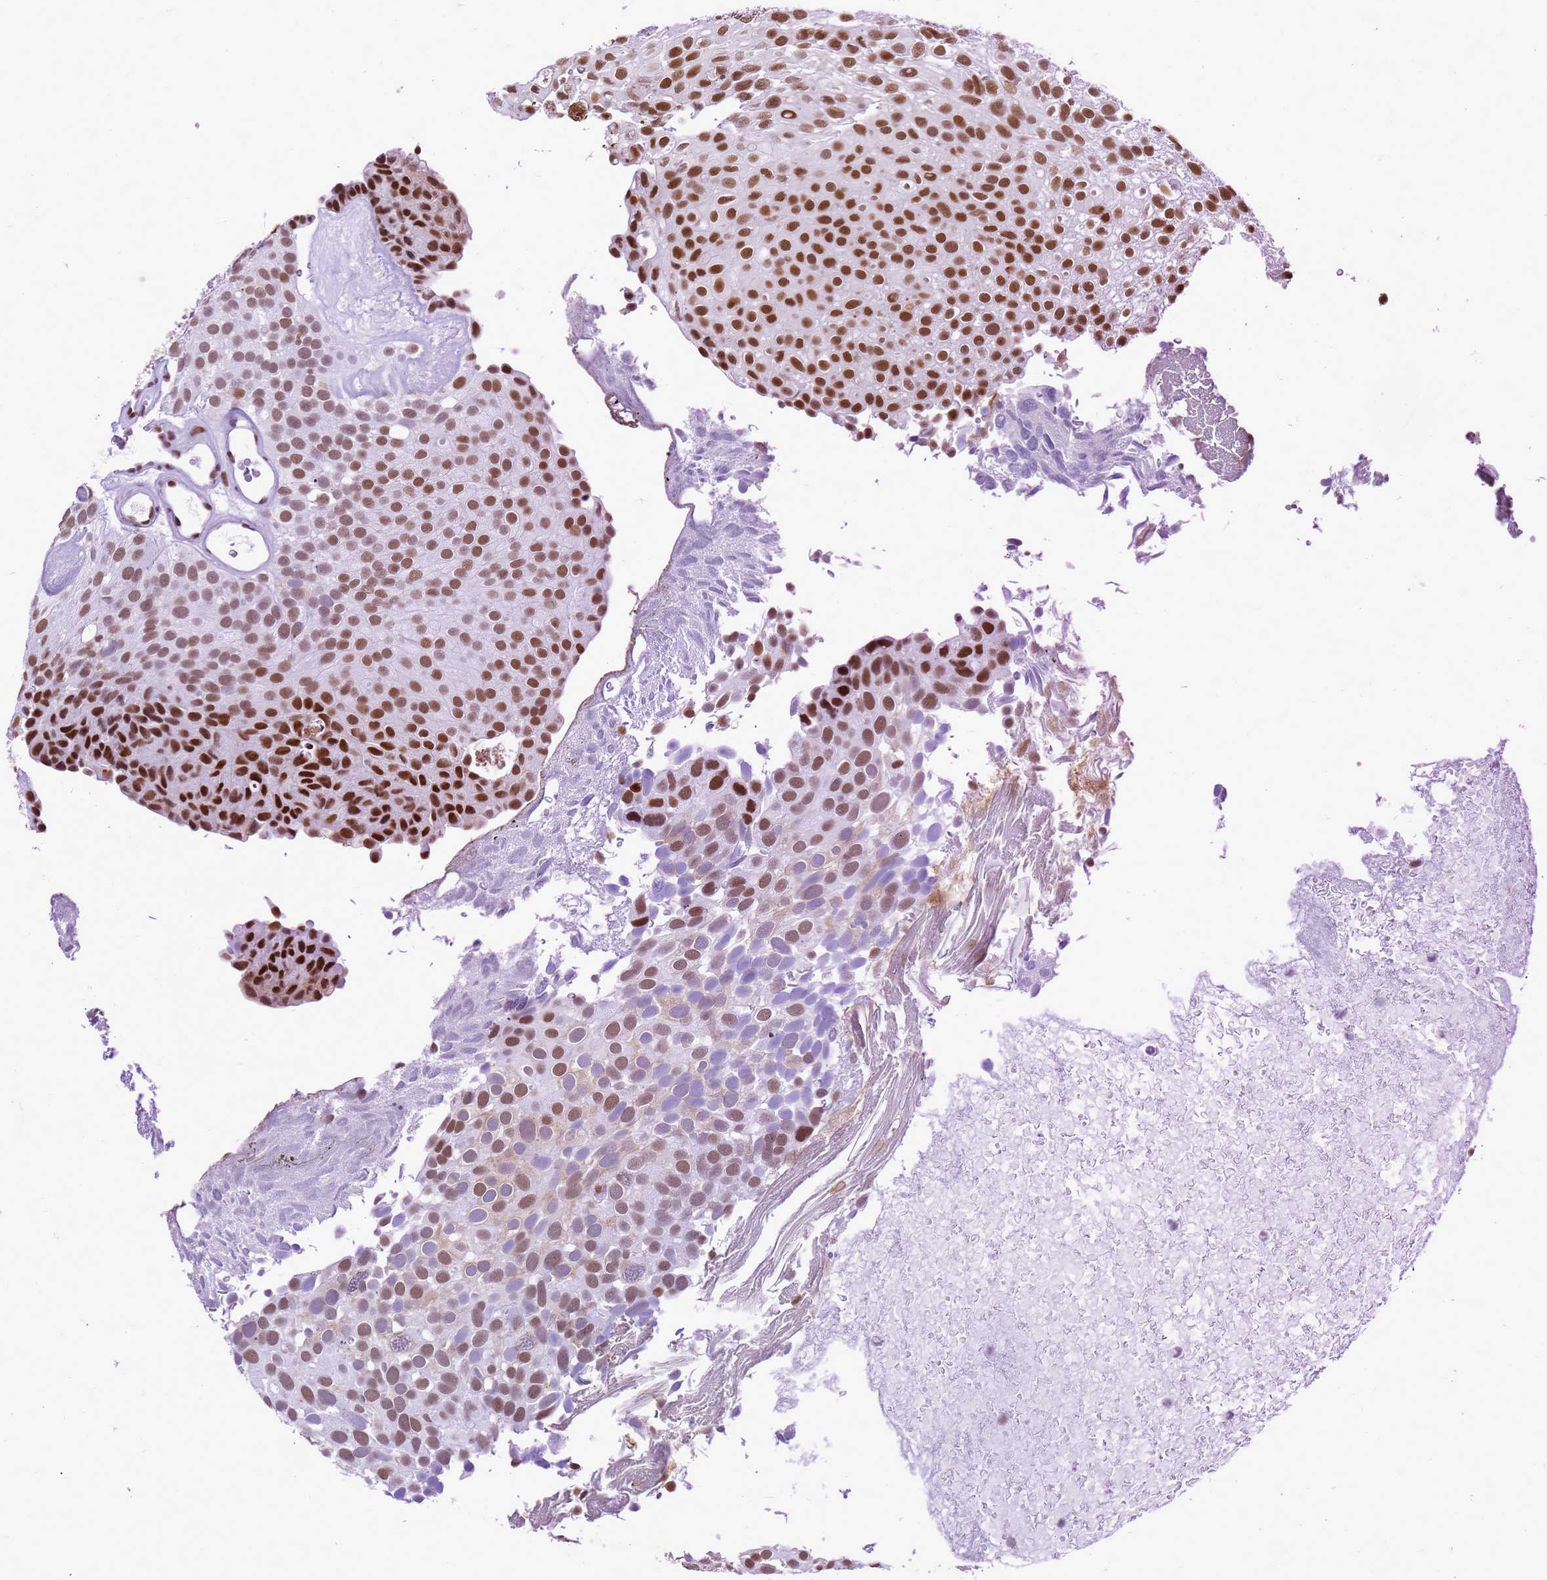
{"staining": {"intensity": "strong", "quantity": ">75%", "location": "nuclear"}, "tissue": "urothelial cancer", "cell_type": "Tumor cells", "image_type": "cancer", "snomed": [{"axis": "morphology", "description": "Urothelial carcinoma, Low grade"}, {"axis": "topography", "description": "Urinary bladder"}], "caption": "A photomicrograph of human urothelial carcinoma (low-grade) stained for a protein exhibits strong nuclear brown staining in tumor cells.", "gene": "SART3", "patient": {"sex": "male", "age": 78}}